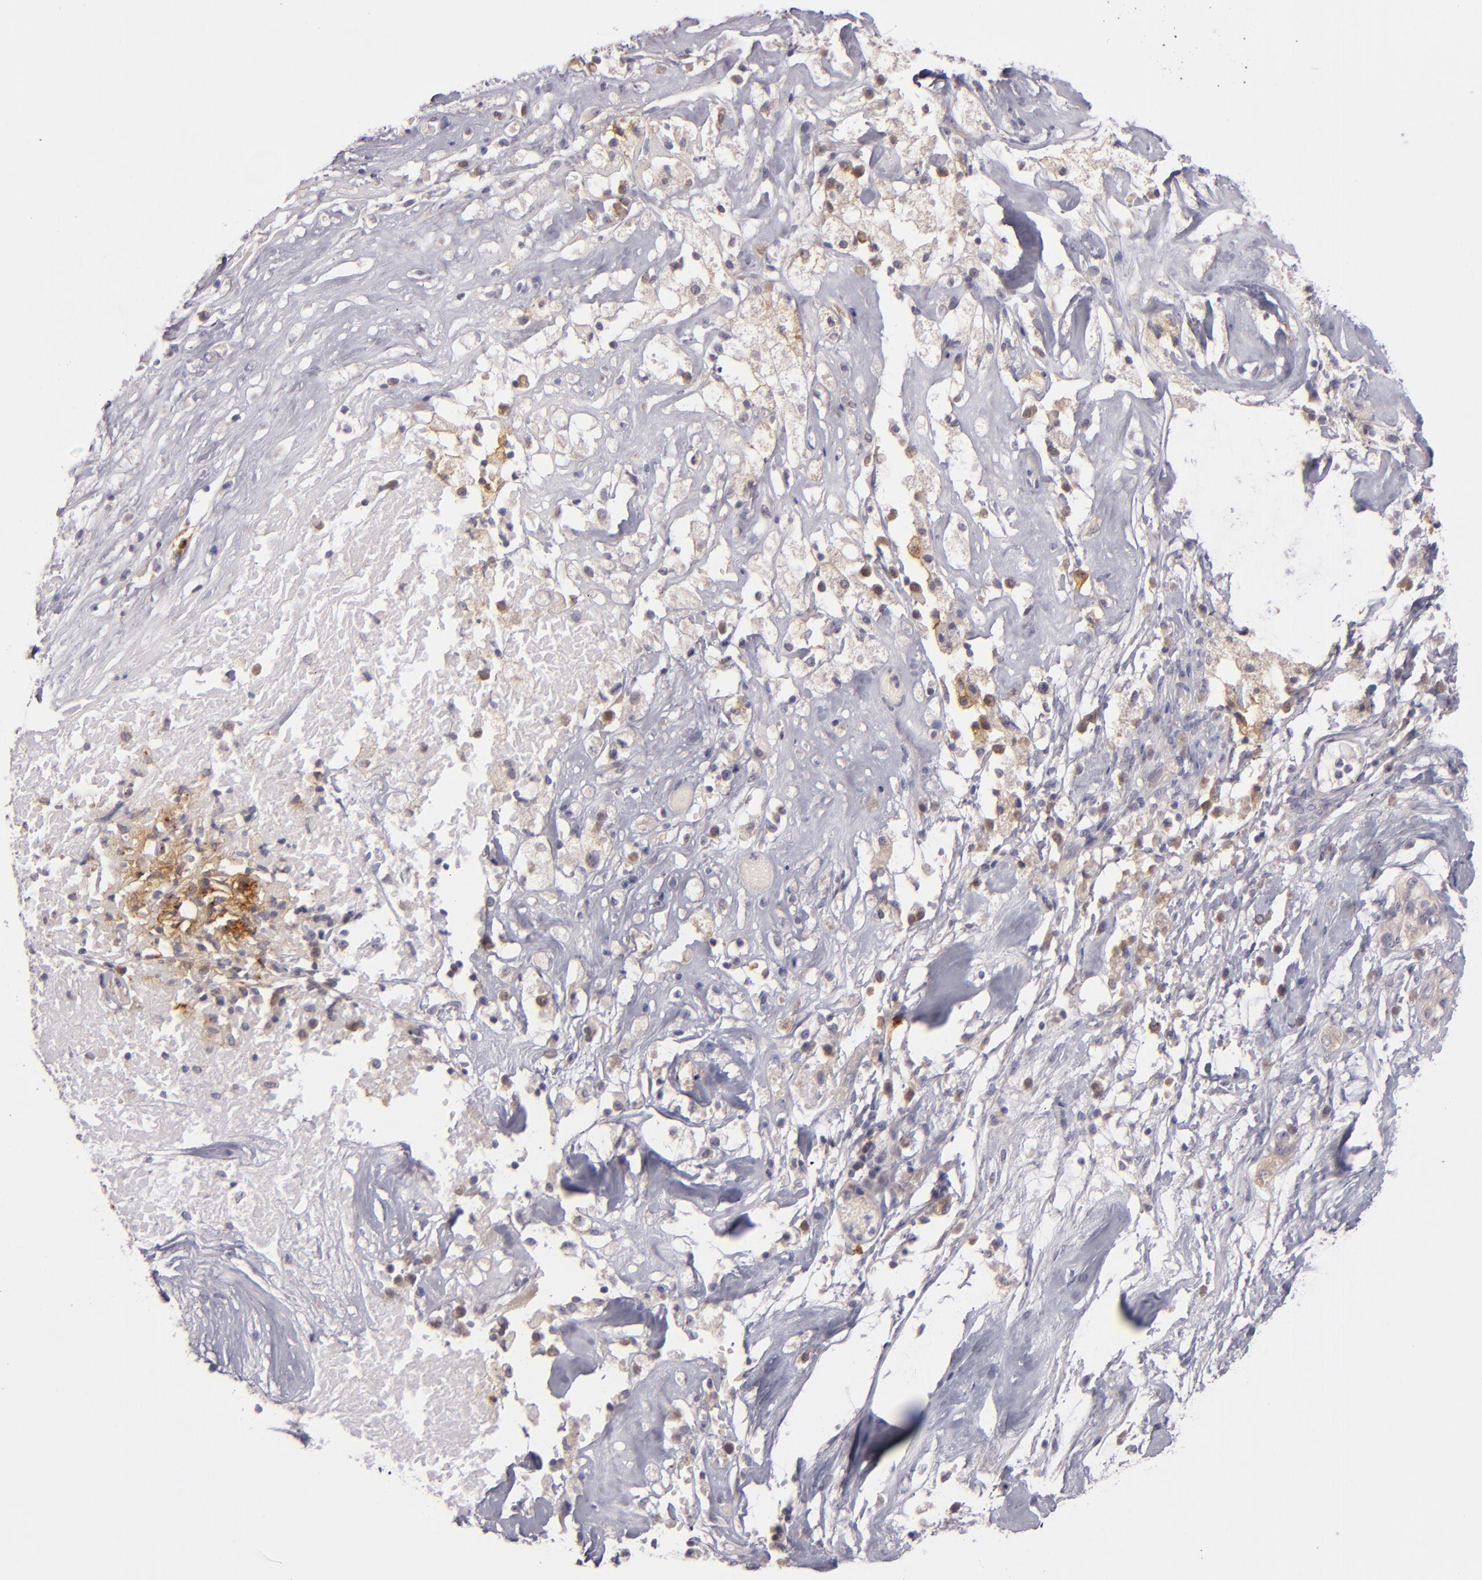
{"staining": {"intensity": "weak", "quantity": "<25%", "location": "cytoplasmic/membranous"}, "tissue": "ovarian cancer", "cell_type": "Tumor cells", "image_type": "cancer", "snomed": [{"axis": "morphology", "description": "Normal tissue, NOS"}, {"axis": "morphology", "description": "Cystadenocarcinoma, serous, NOS"}, {"axis": "topography", "description": "Ovary"}], "caption": "Ovarian cancer stained for a protein using IHC demonstrates no staining tumor cells.", "gene": "CD83", "patient": {"sex": "female", "age": 62}}